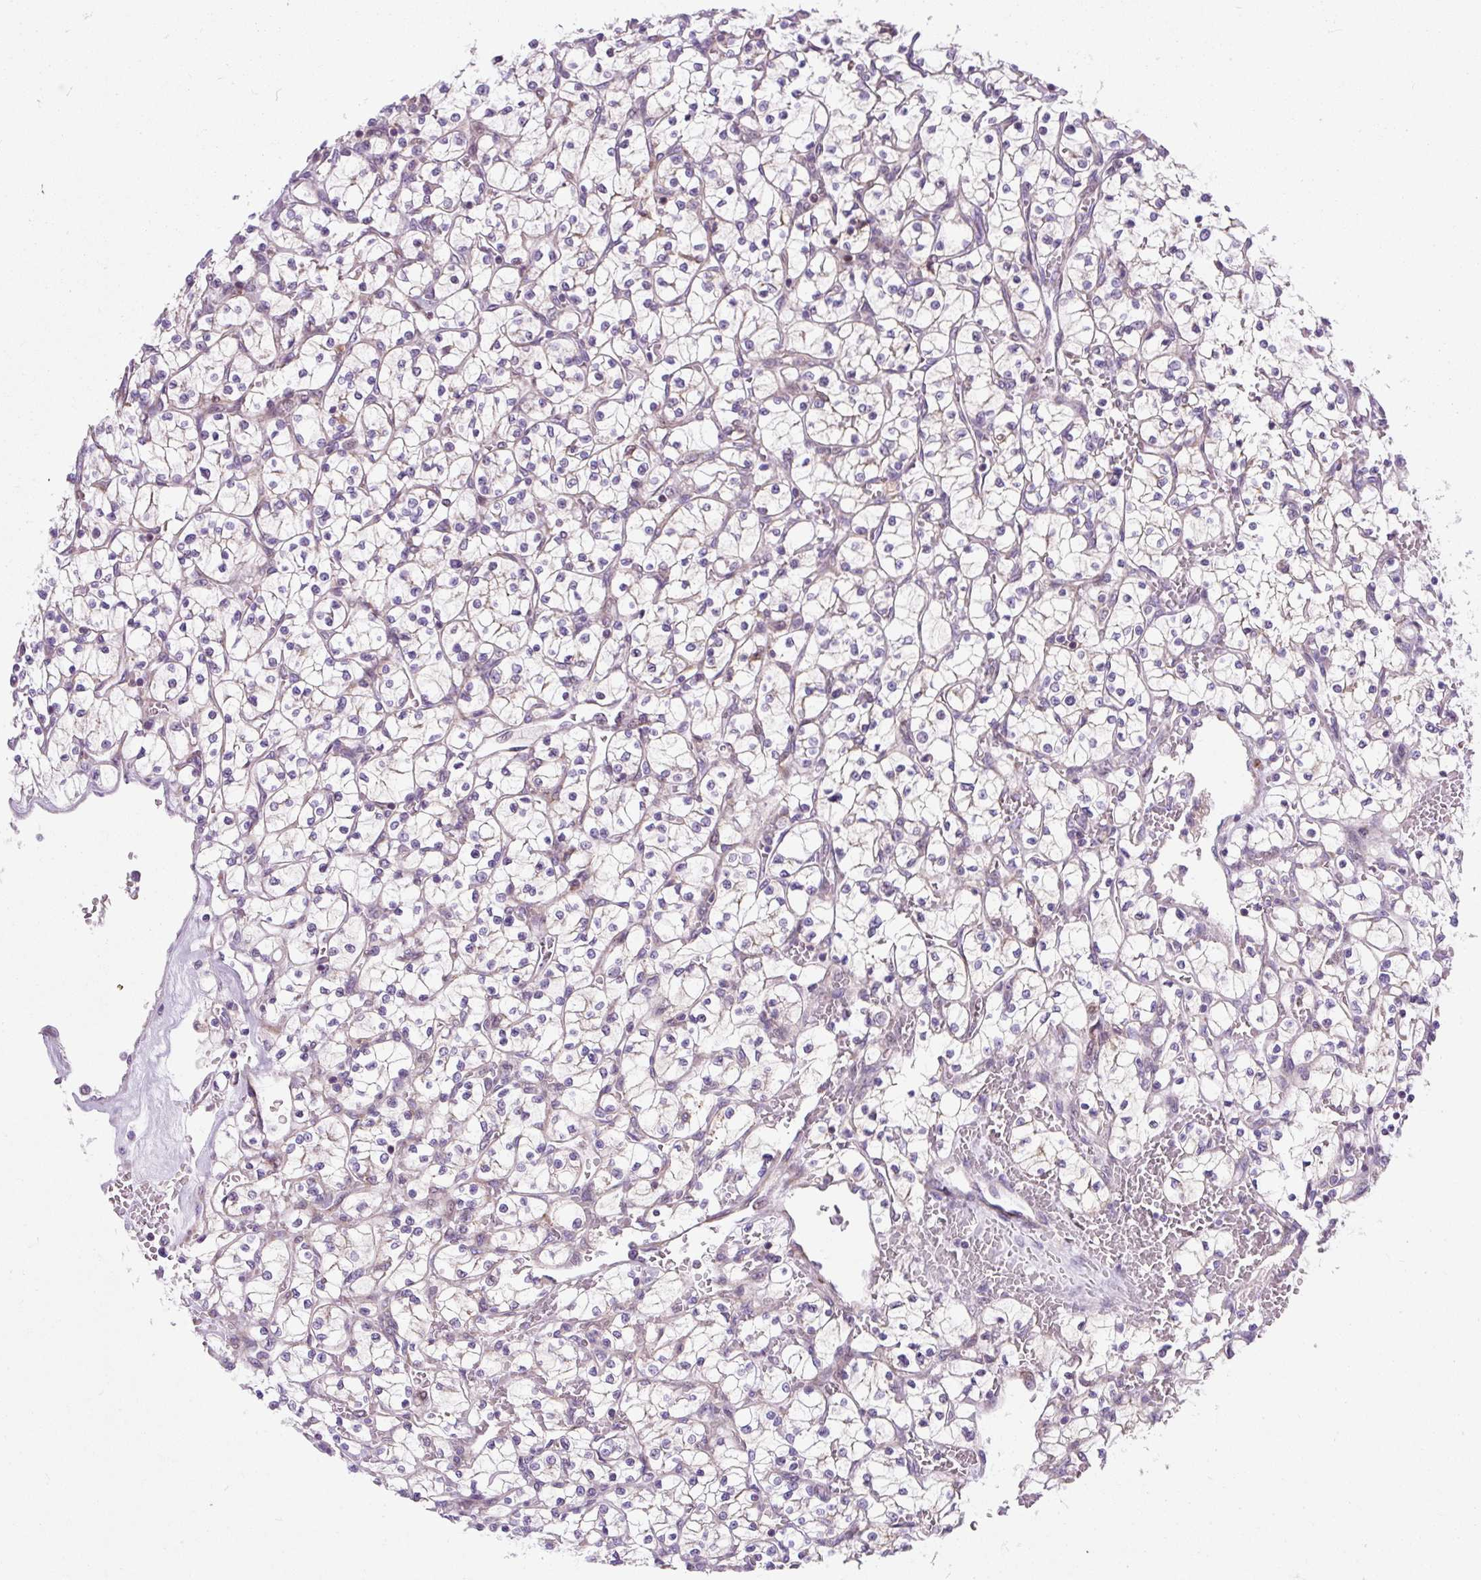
{"staining": {"intensity": "weak", "quantity": "<25%", "location": "cytoplasmic/membranous"}, "tissue": "renal cancer", "cell_type": "Tumor cells", "image_type": "cancer", "snomed": [{"axis": "morphology", "description": "Adenocarcinoma, NOS"}, {"axis": "topography", "description": "Kidney"}], "caption": "Immunohistochemistry micrograph of neoplastic tissue: renal cancer (adenocarcinoma) stained with DAB demonstrates no significant protein expression in tumor cells. Brightfield microscopy of immunohistochemistry (IHC) stained with DAB (3,3'-diaminobenzidine) (brown) and hematoxylin (blue), captured at high magnification.", "gene": "CISD3", "patient": {"sex": "female", "age": 64}}